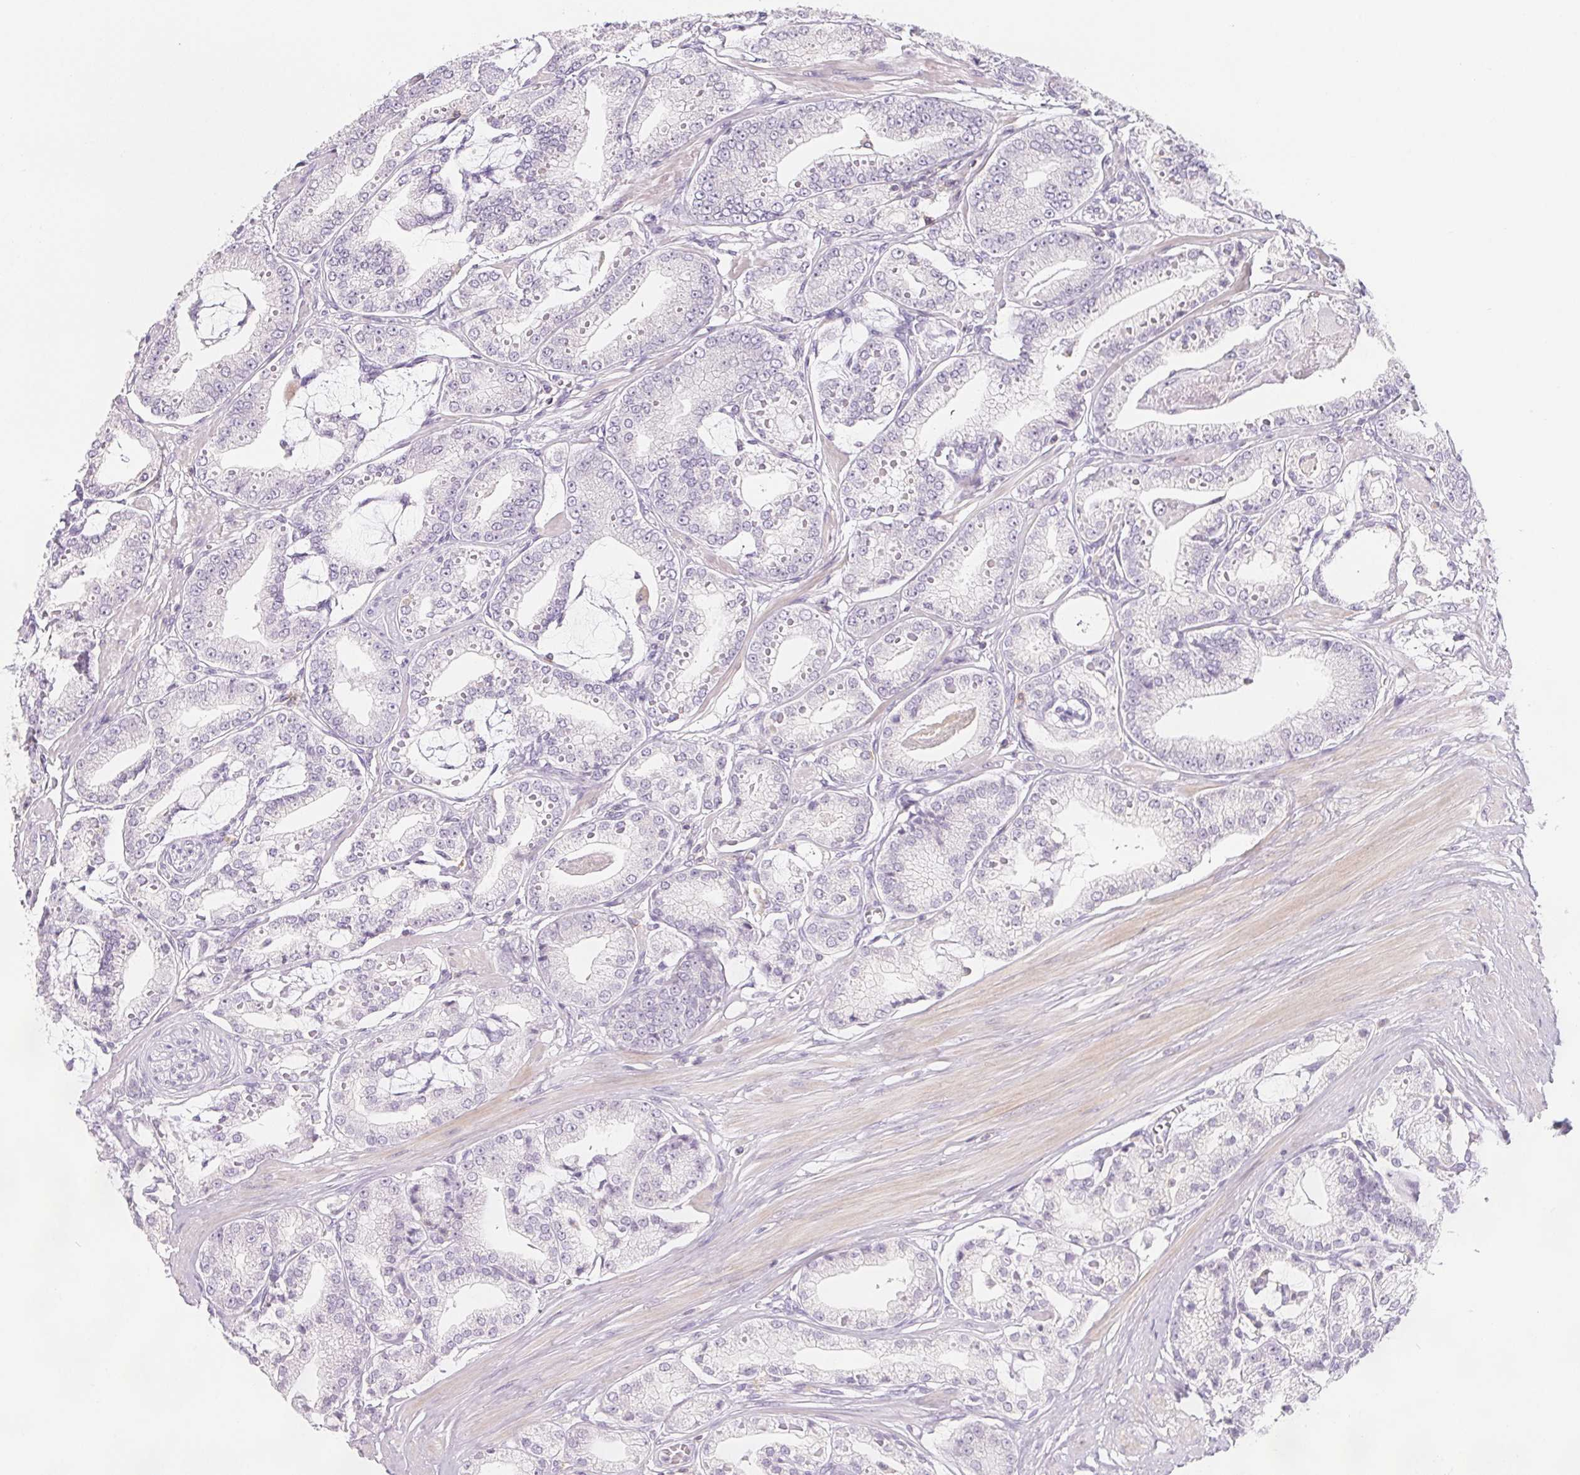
{"staining": {"intensity": "negative", "quantity": "none", "location": "none"}, "tissue": "prostate cancer", "cell_type": "Tumor cells", "image_type": "cancer", "snomed": [{"axis": "morphology", "description": "Adenocarcinoma, High grade"}, {"axis": "topography", "description": "Prostate"}], "caption": "DAB (3,3'-diaminobenzidine) immunohistochemical staining of adenocarcinoma (high-grade) (prostate) reveals no significant expression in tumor cells.", "gene": "CD69", "patient": {"sex": "male", "age": 71}}